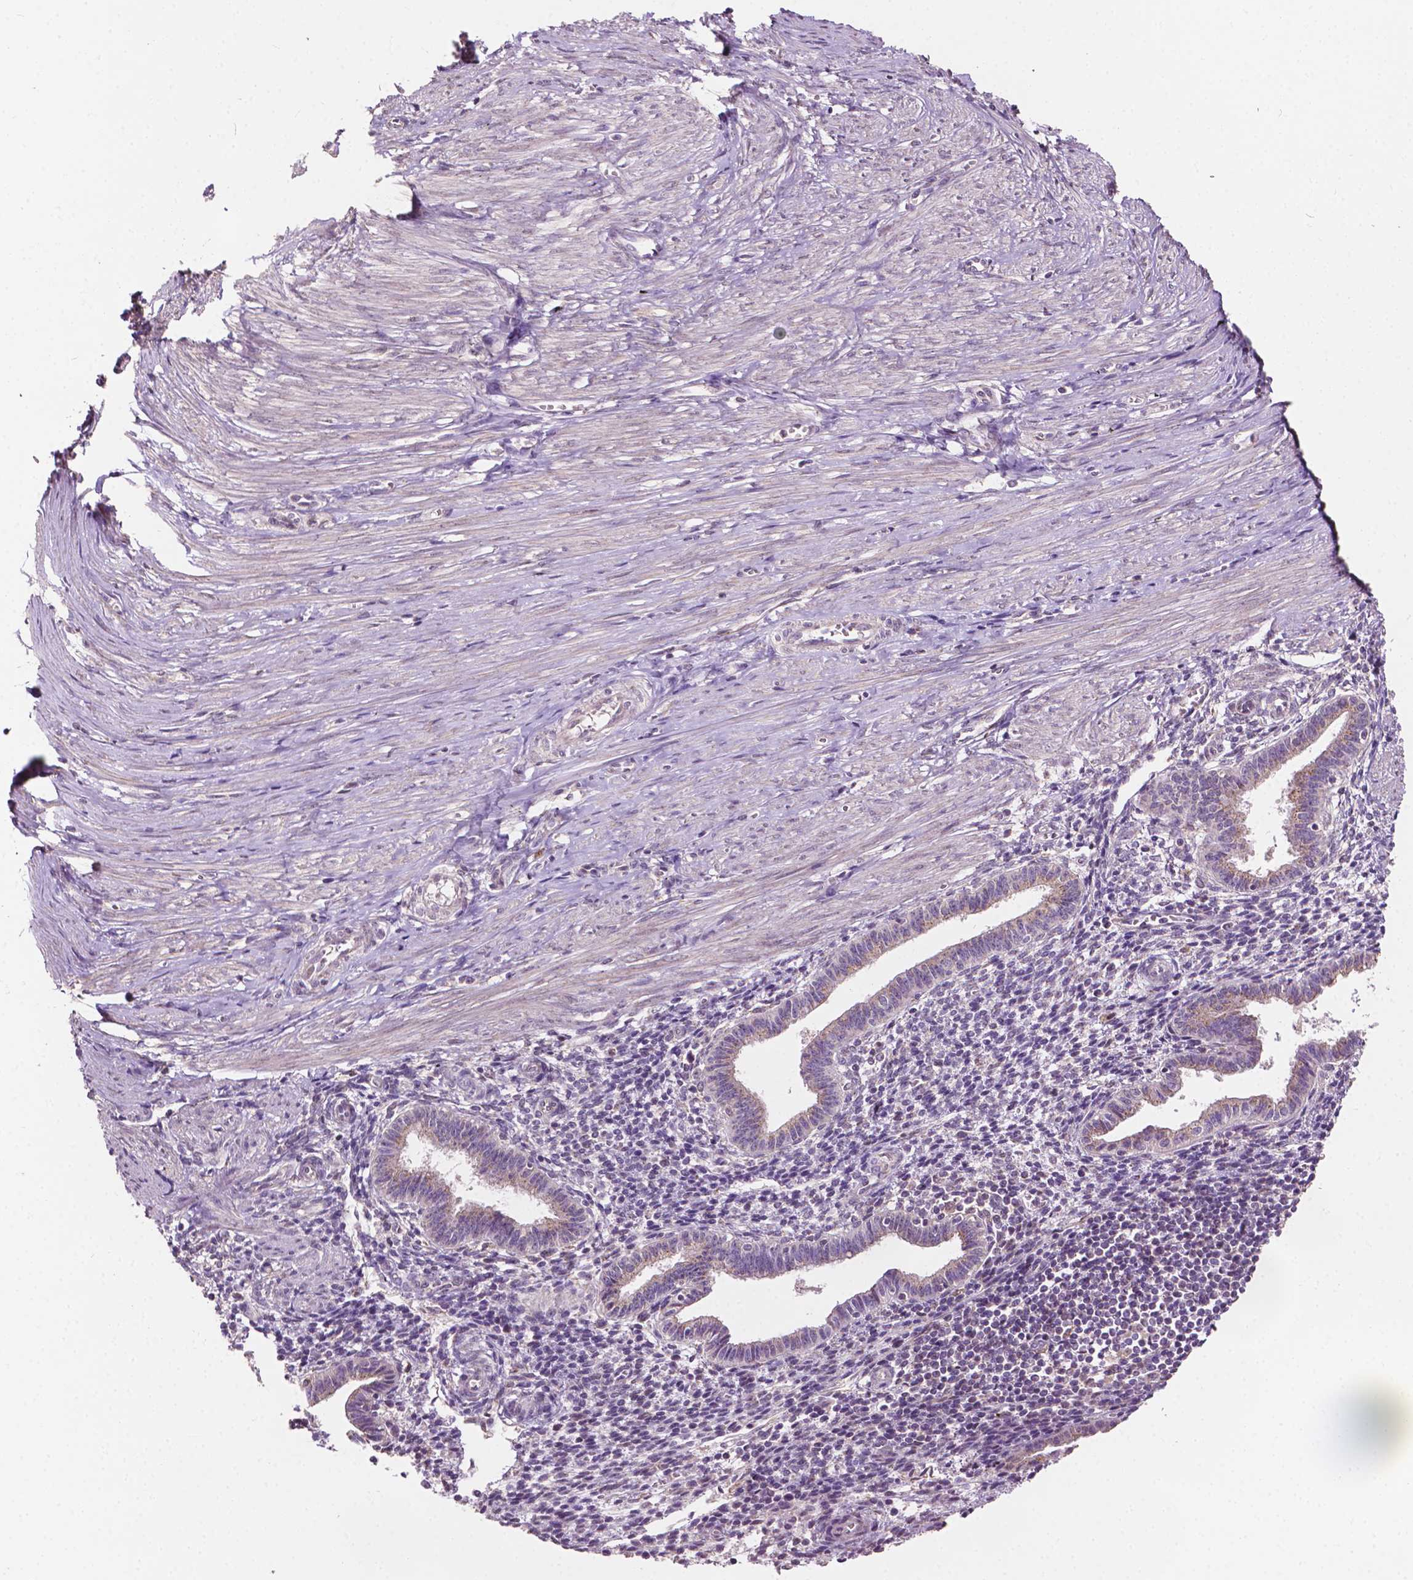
{"staining": {"intensity": "negative", "quantity": "none", "location": "none"}, "tissue": "endometrium", "cell_type": "Cells in endometrial stroma", "image_type": "normal", "snomed": [{"axis": "morphology", "description": "Normal tissue, NOS"}, {"axis": "topography", "description": "Endometrium"}], "caption": "This is an IHC micrograph of benign human endometrium. There is no expression in cells in endometrial stroma.", "gene": "EBAG9", "patient": {"sex": "female", "age": 37}}